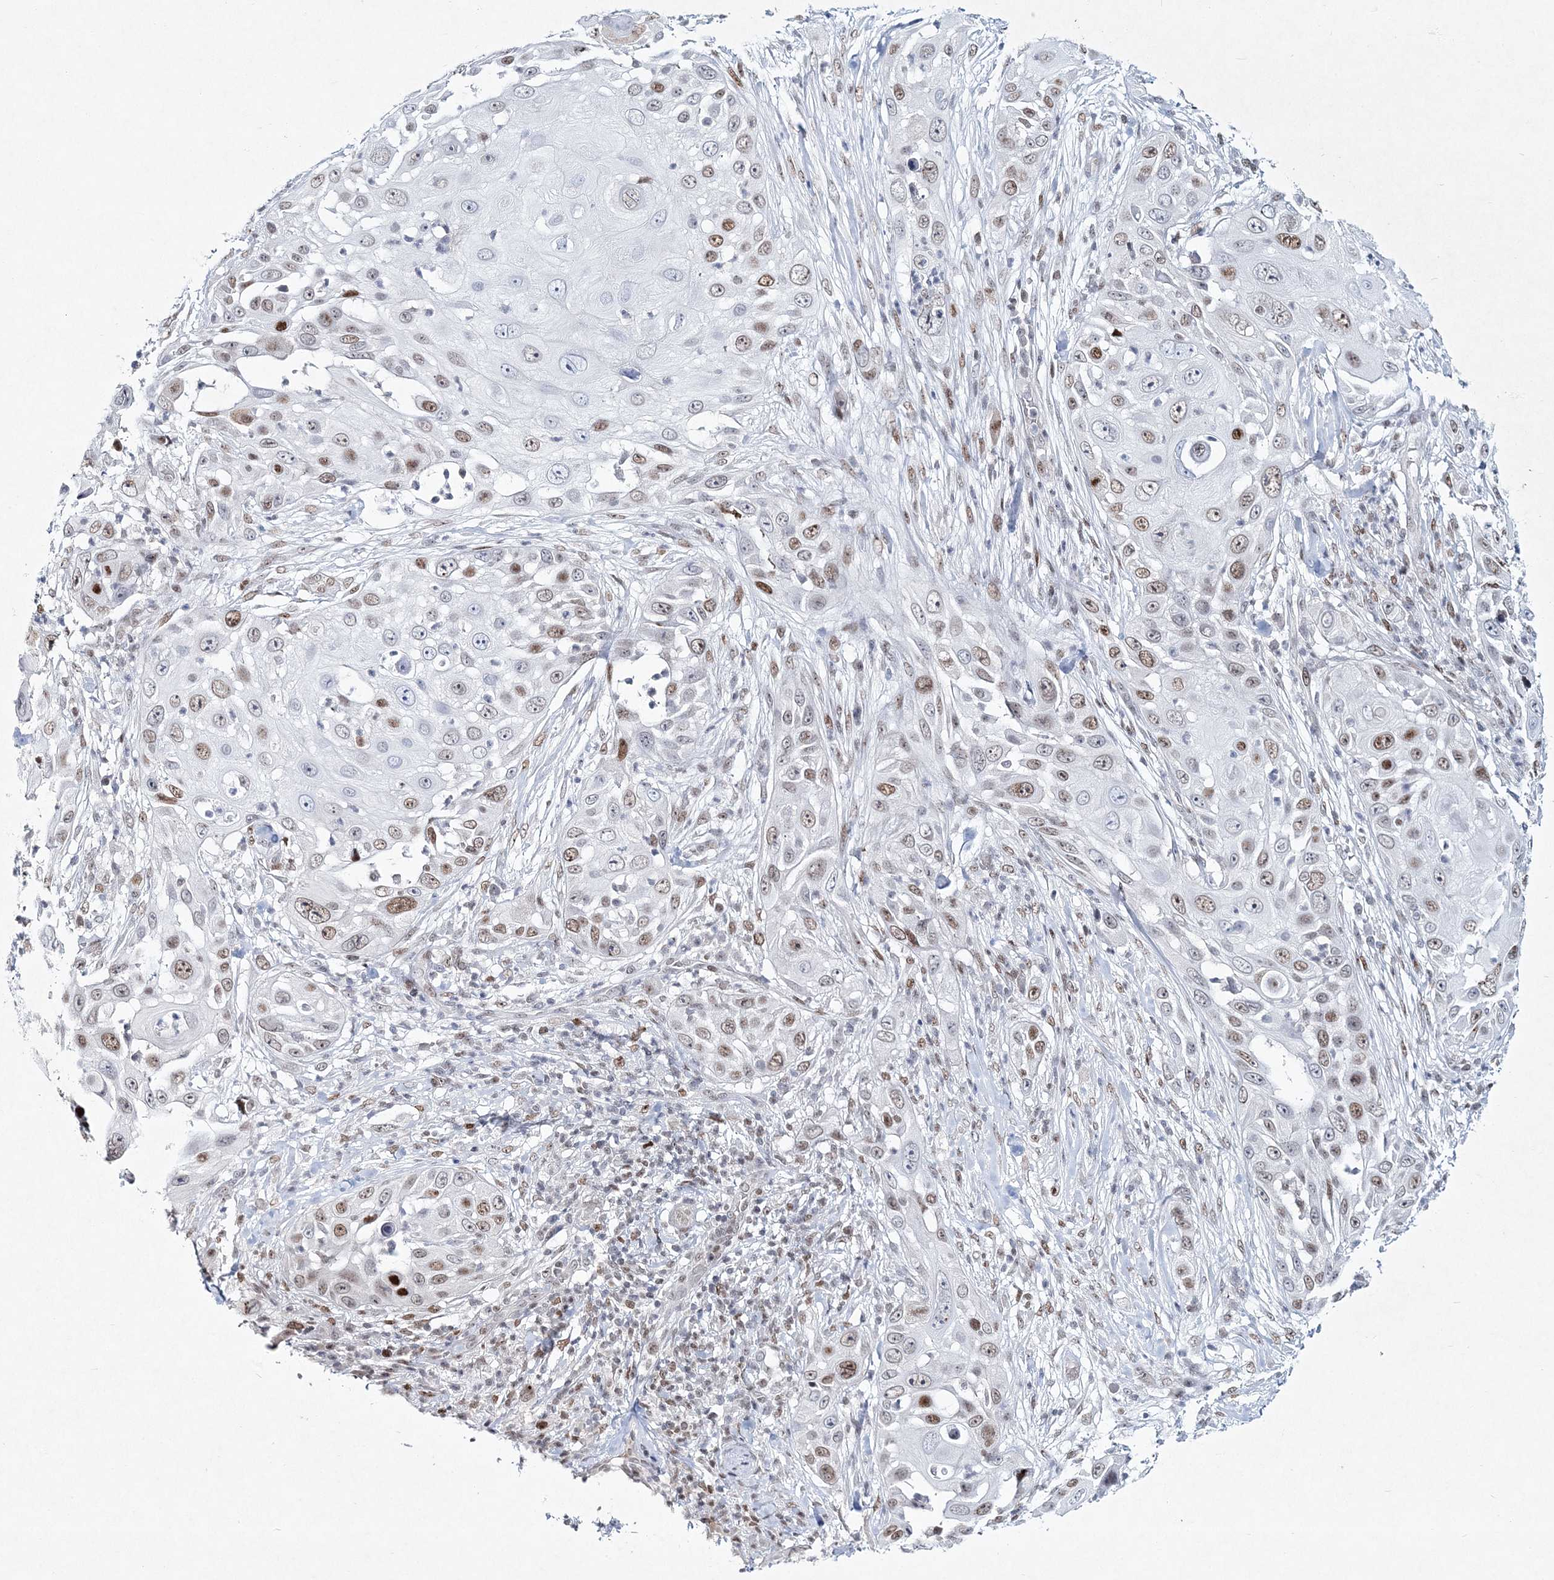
{"staining": {"intensity": "moderate", "quantity": "25%-75%", "location": "nuclear"}, "tissue": "skin cancer", "cell_type": "Tumor cells", "image_type": "cancer", "snomed": [{"axis": "morphology", "description": "Squamous cell carcinoma, NOS"}, {"axis": "topography", "description": "Skin"}], "caption": "Brown immunohistochemical staining in squamous cell carcinoma (skin) exhibits moderate nuclear positivity in approximately 25%-75% of tumor cells.", "gene": "LRRFIP2", "patient": {"sex": "female", "age": 44}}